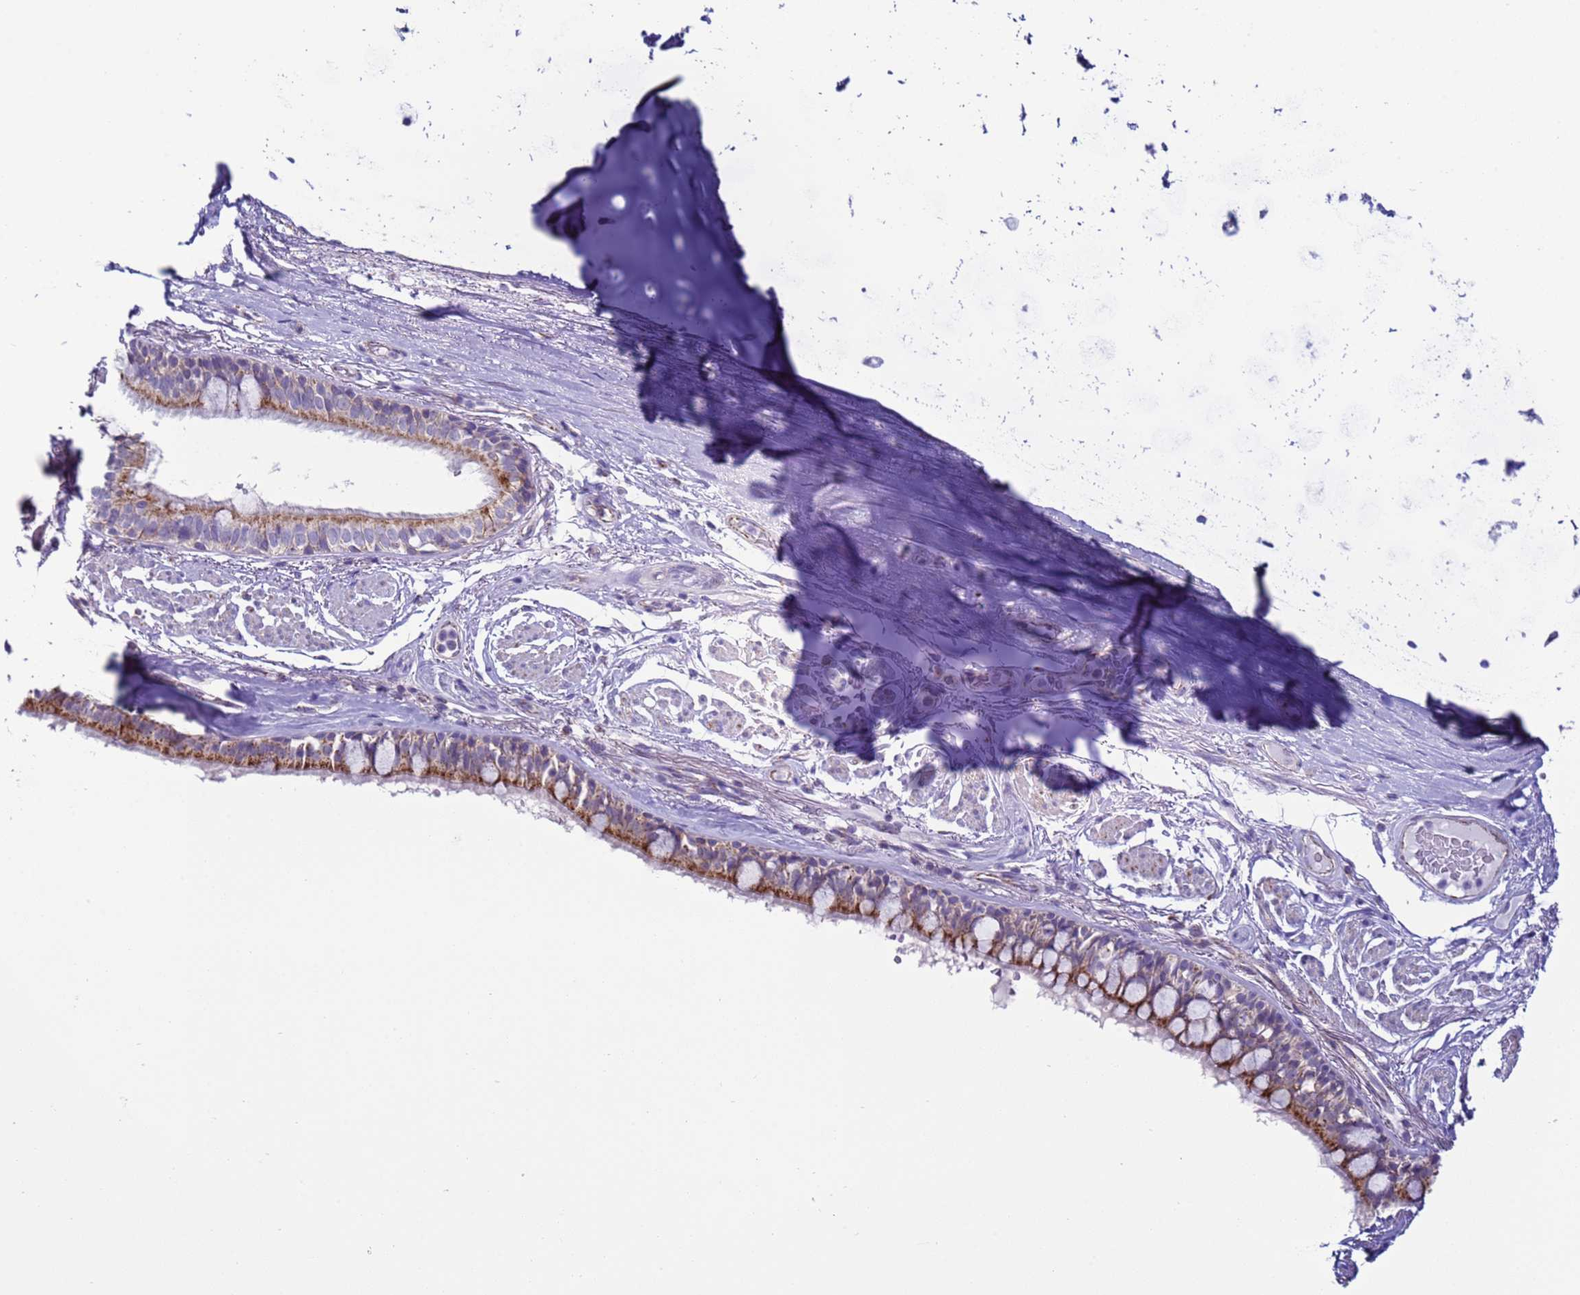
{"staining": {"intensity": "moderate", "quantity": "25%-75%", "location": "cytoplasmic/membranous"}, "tissue": "bronchus", "cell_type": "Respiratory epithelial cells", "image_type": "normal", "snomed": [{"axis": "morphology", "description": "Normal tissue, NOS"}, {"axis": "topography", "description": "Bronchus"}], "caption": "An image of human bronchus stained for a protein exhibits moderate cytoplasmic/membranous brown staining in respiratory epithelial cells.", "gene": "HPCAL1", "patient": {"sex": "male", "age": 70}}